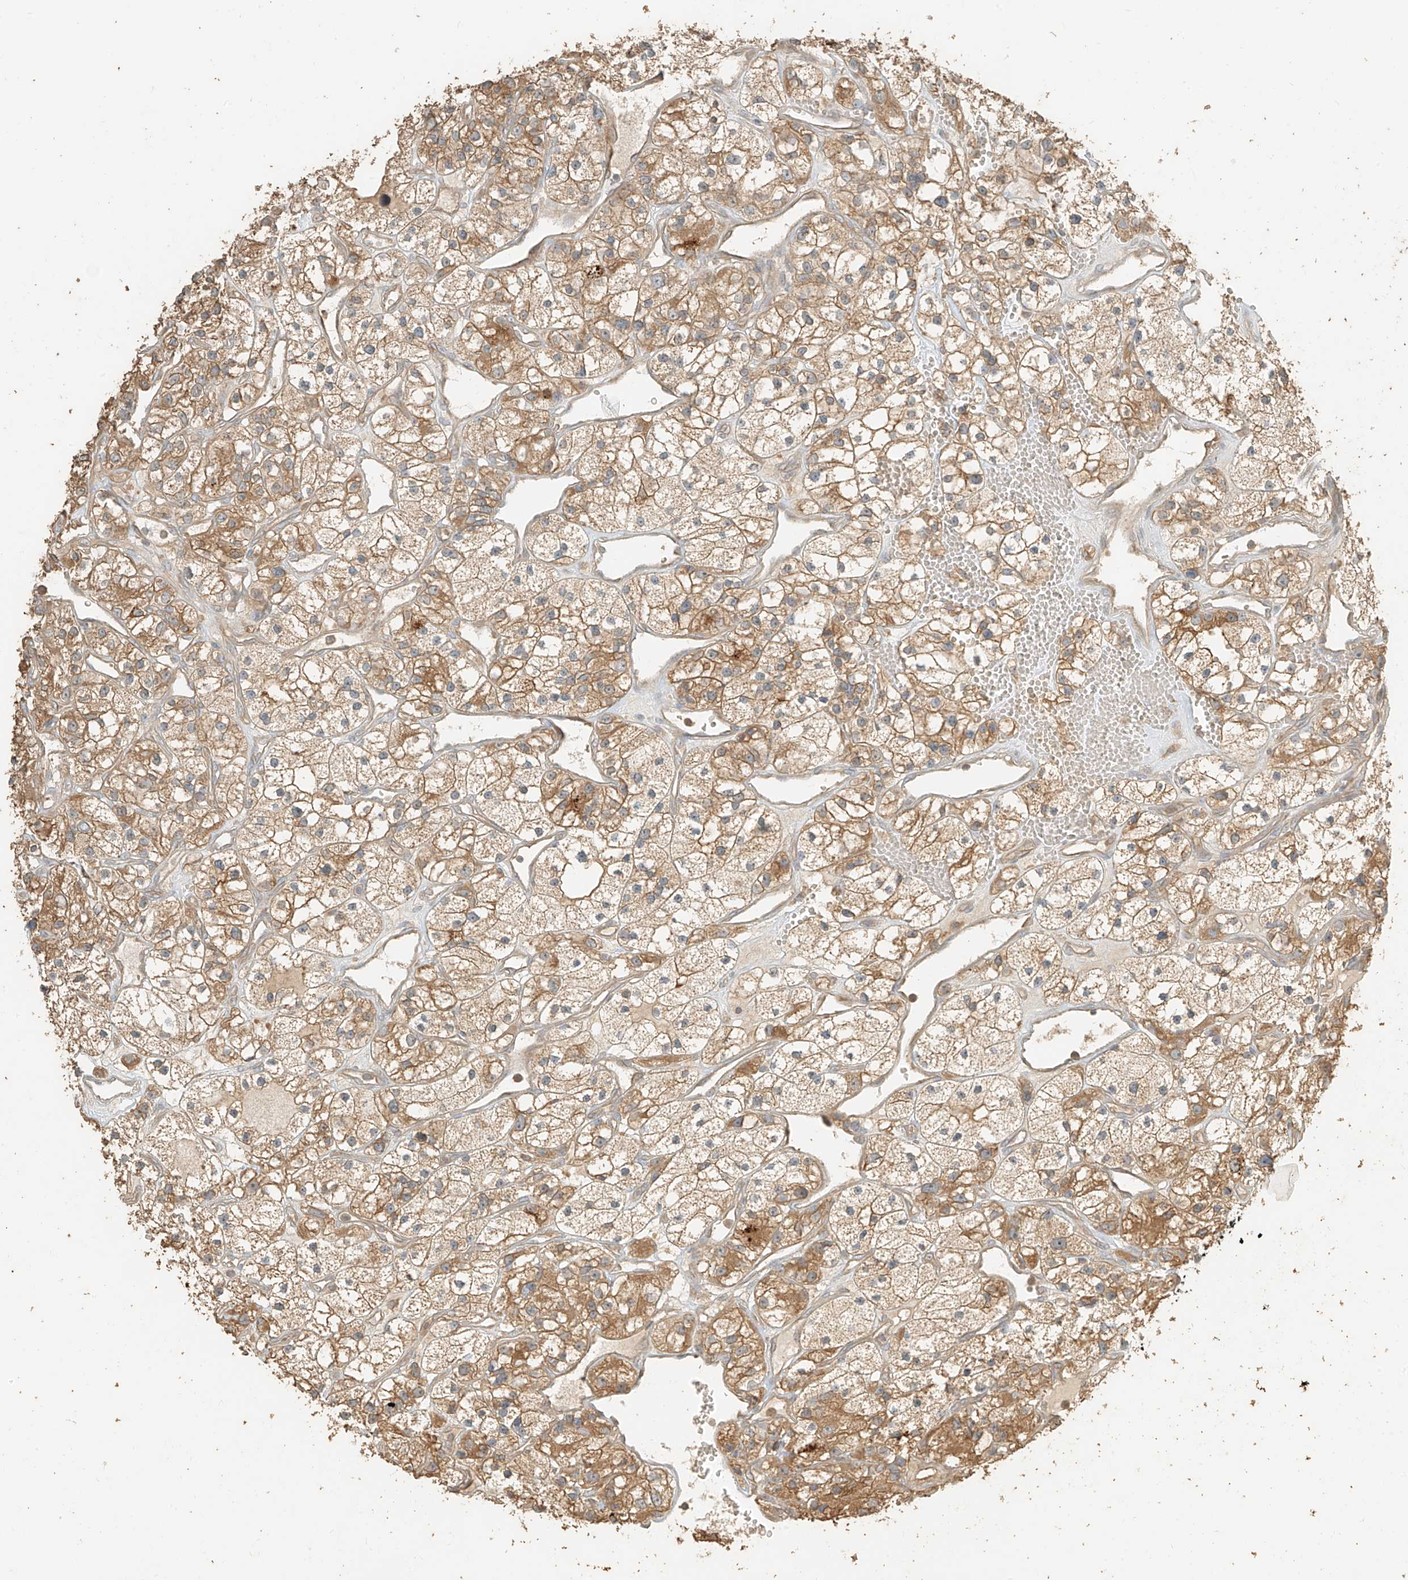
{"staining": {"intensity": "moderate", "quantity": ">75%", "location": "cytoplasmic/membranous"}, "tissue": "renal cancer", "cell_type": "Tumor cells", "image_type": "cancer", "snomed": [{"axis": "morphology", "description": "Adenocarcinoma, NOS"}, {"axis": "topography", "description": "Kidney"}], "caption": "Immunohistochemical staining of human renal cancer (adenocarcinoma) exhibits medium levels of moderate cytoplasmic/membranous protein expression in about >75% of tumor cells. The staining was performed using DAB (3,3'-diaminobenzidine) to visualize the protein expression in brown, while the nuclei were stained in blue with hematoxylin (Magnification: 20x).", "gene": "RFTN2", "patient": {"sex": "female", "age": 57}}